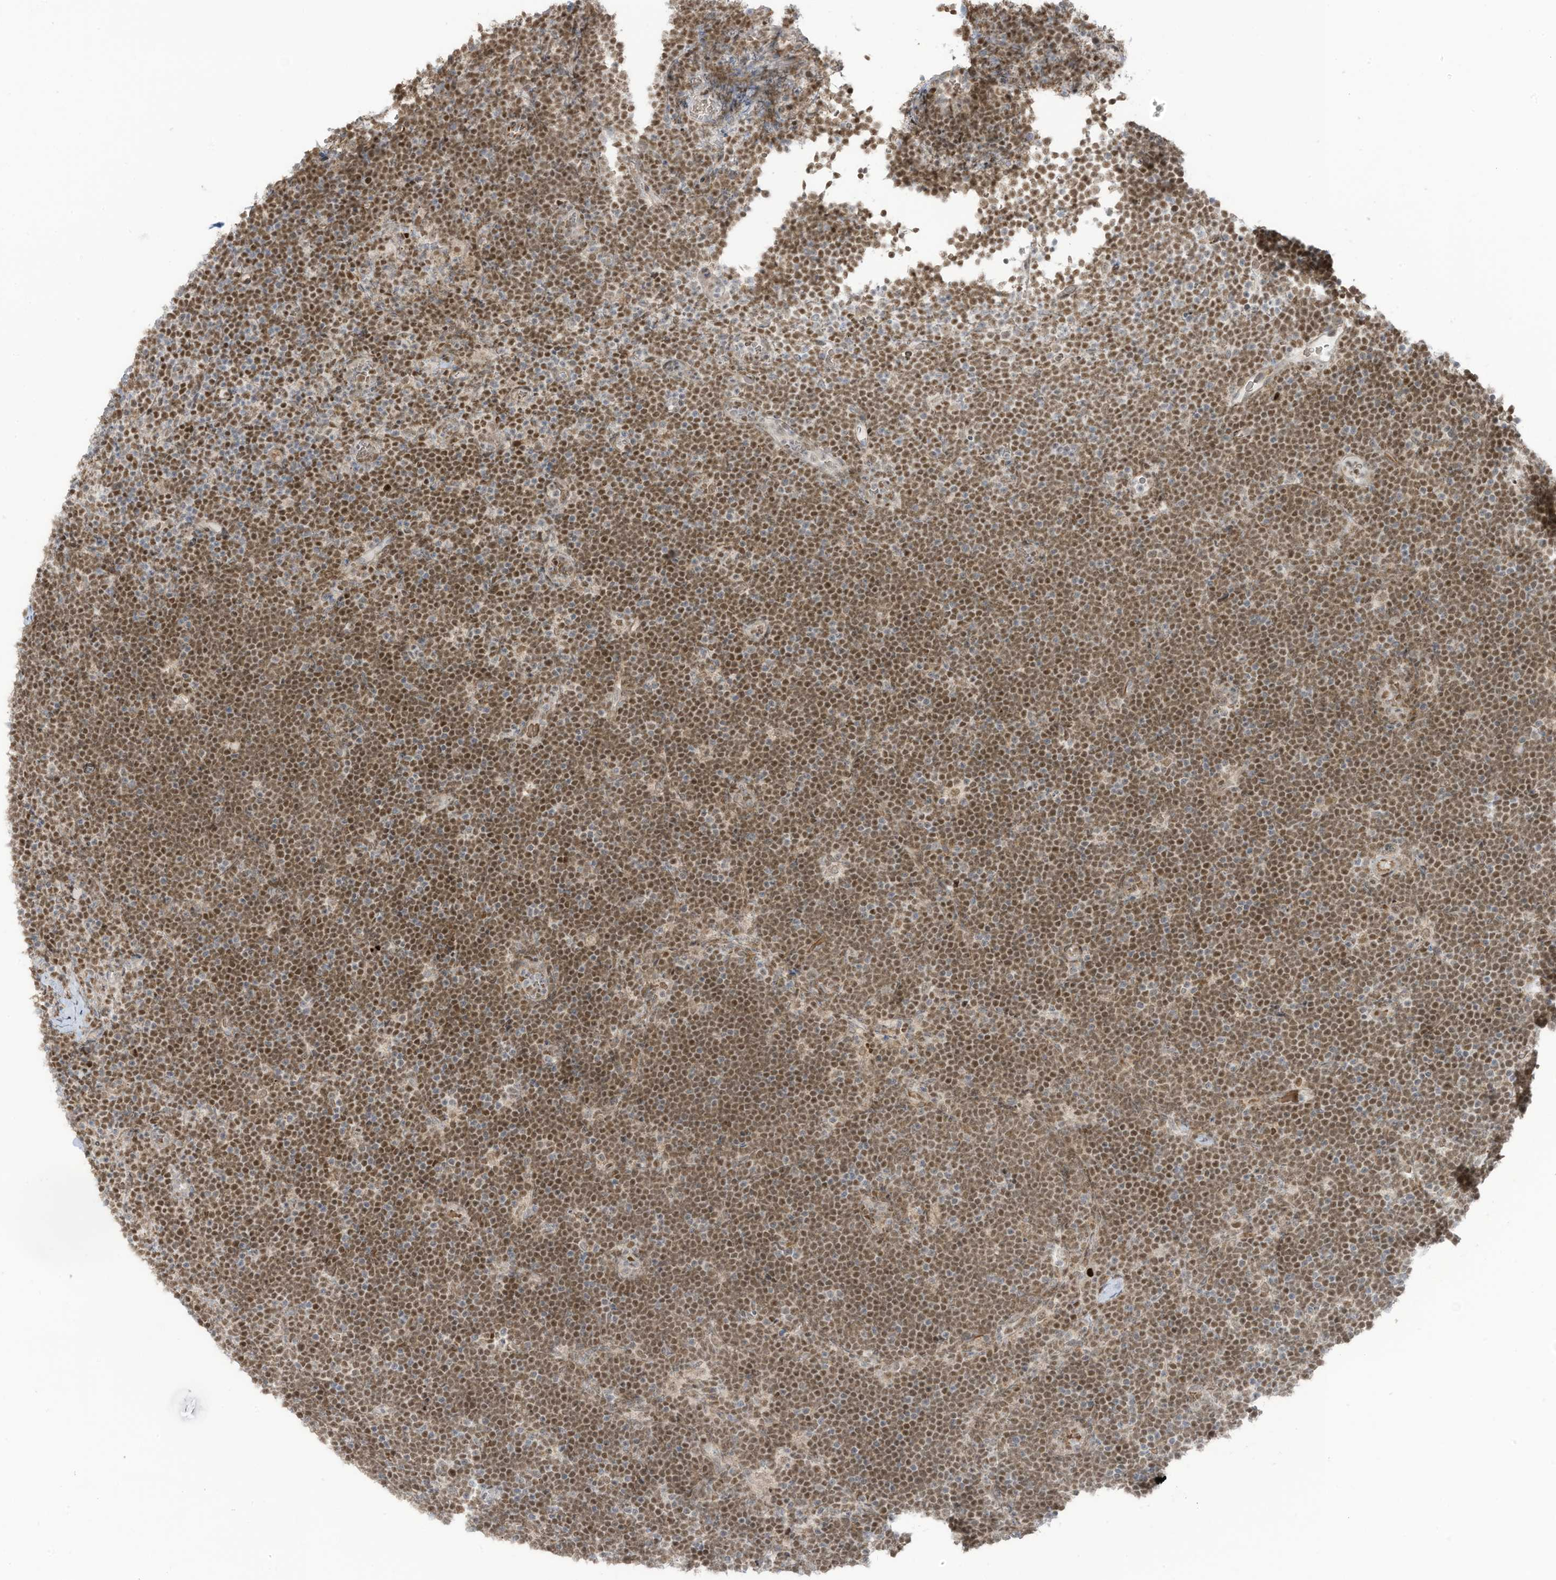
{"staining": {"intensity": "moderate", "quantity": ">75%", "location": "nuclear"}, "tissue": "lymphoma", "cell_type": "Tumor cells", "image_type": "cancer", "snomed": [{"axis": "morphology", "description": "Malignant lymphoma, non-Hodgkin's type, High grade"}, {"axis": "topography", "description": "Lymph node"}], "caption": "Human lymphoma stained with a protein marker shows moderate staining in tumor cells.", "gene": "ZCWPW2", "patient": {"sex": "male", "age": 13}}